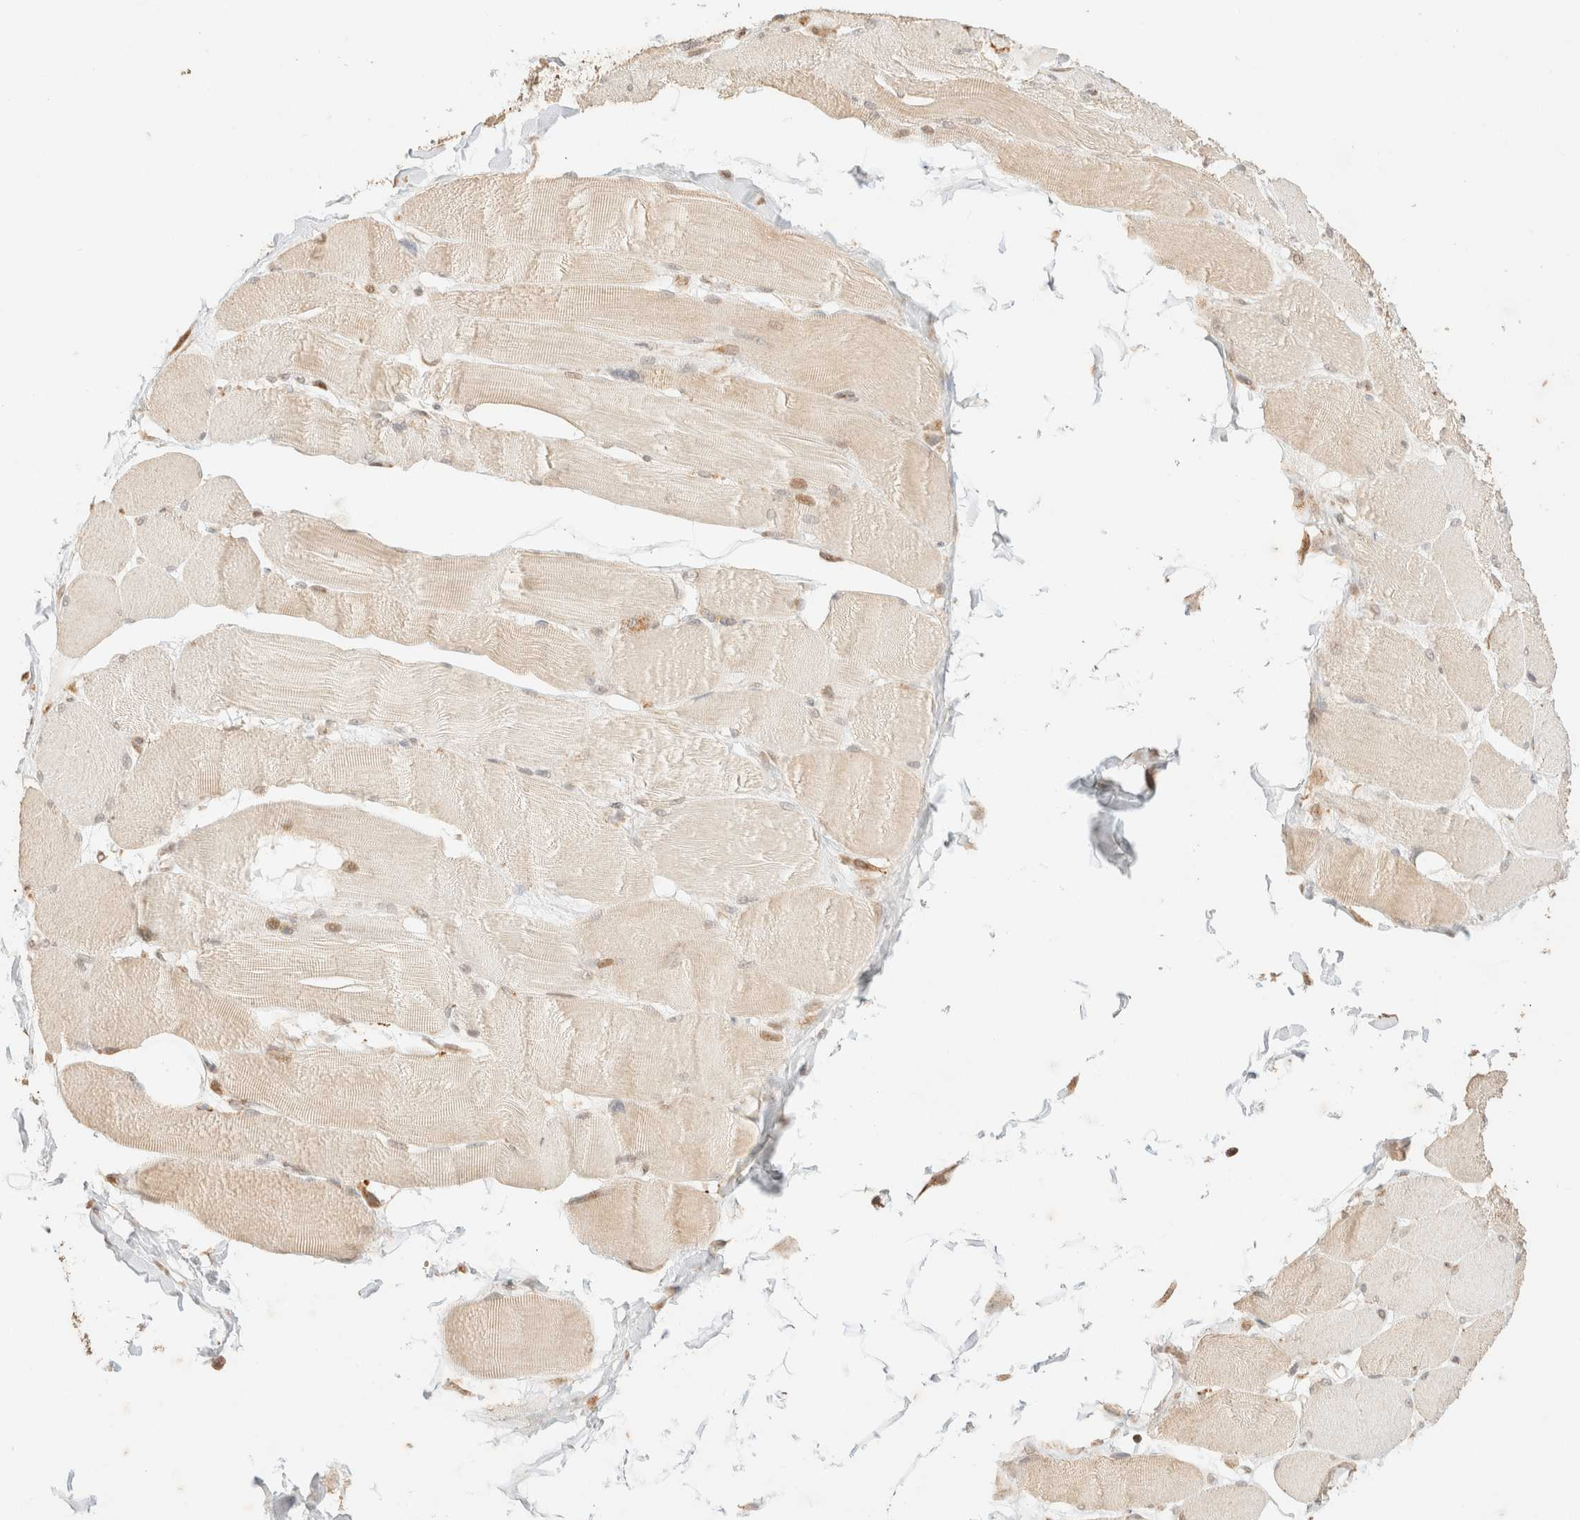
{"staining": {"intensity": "weak", "quantity": "<25%", "location": "cytoplasmic/membranous"}, "tissue": "skeletal muscle", "cell_type": "Myocytes", "image_type": "normal", "snomed": [{"axis": "morphology", "description": "Normal tissue, NOS"}, {"axis": "topography", "description": "Skin"}, {"axis": "topography", "description": "Skeletal muscle"}], "caption": "Myocytes show no significant positivity in unremarkable skeletal muscle.", "gene": "TACO1", "patient": {"sex": "male", "age": 83}}